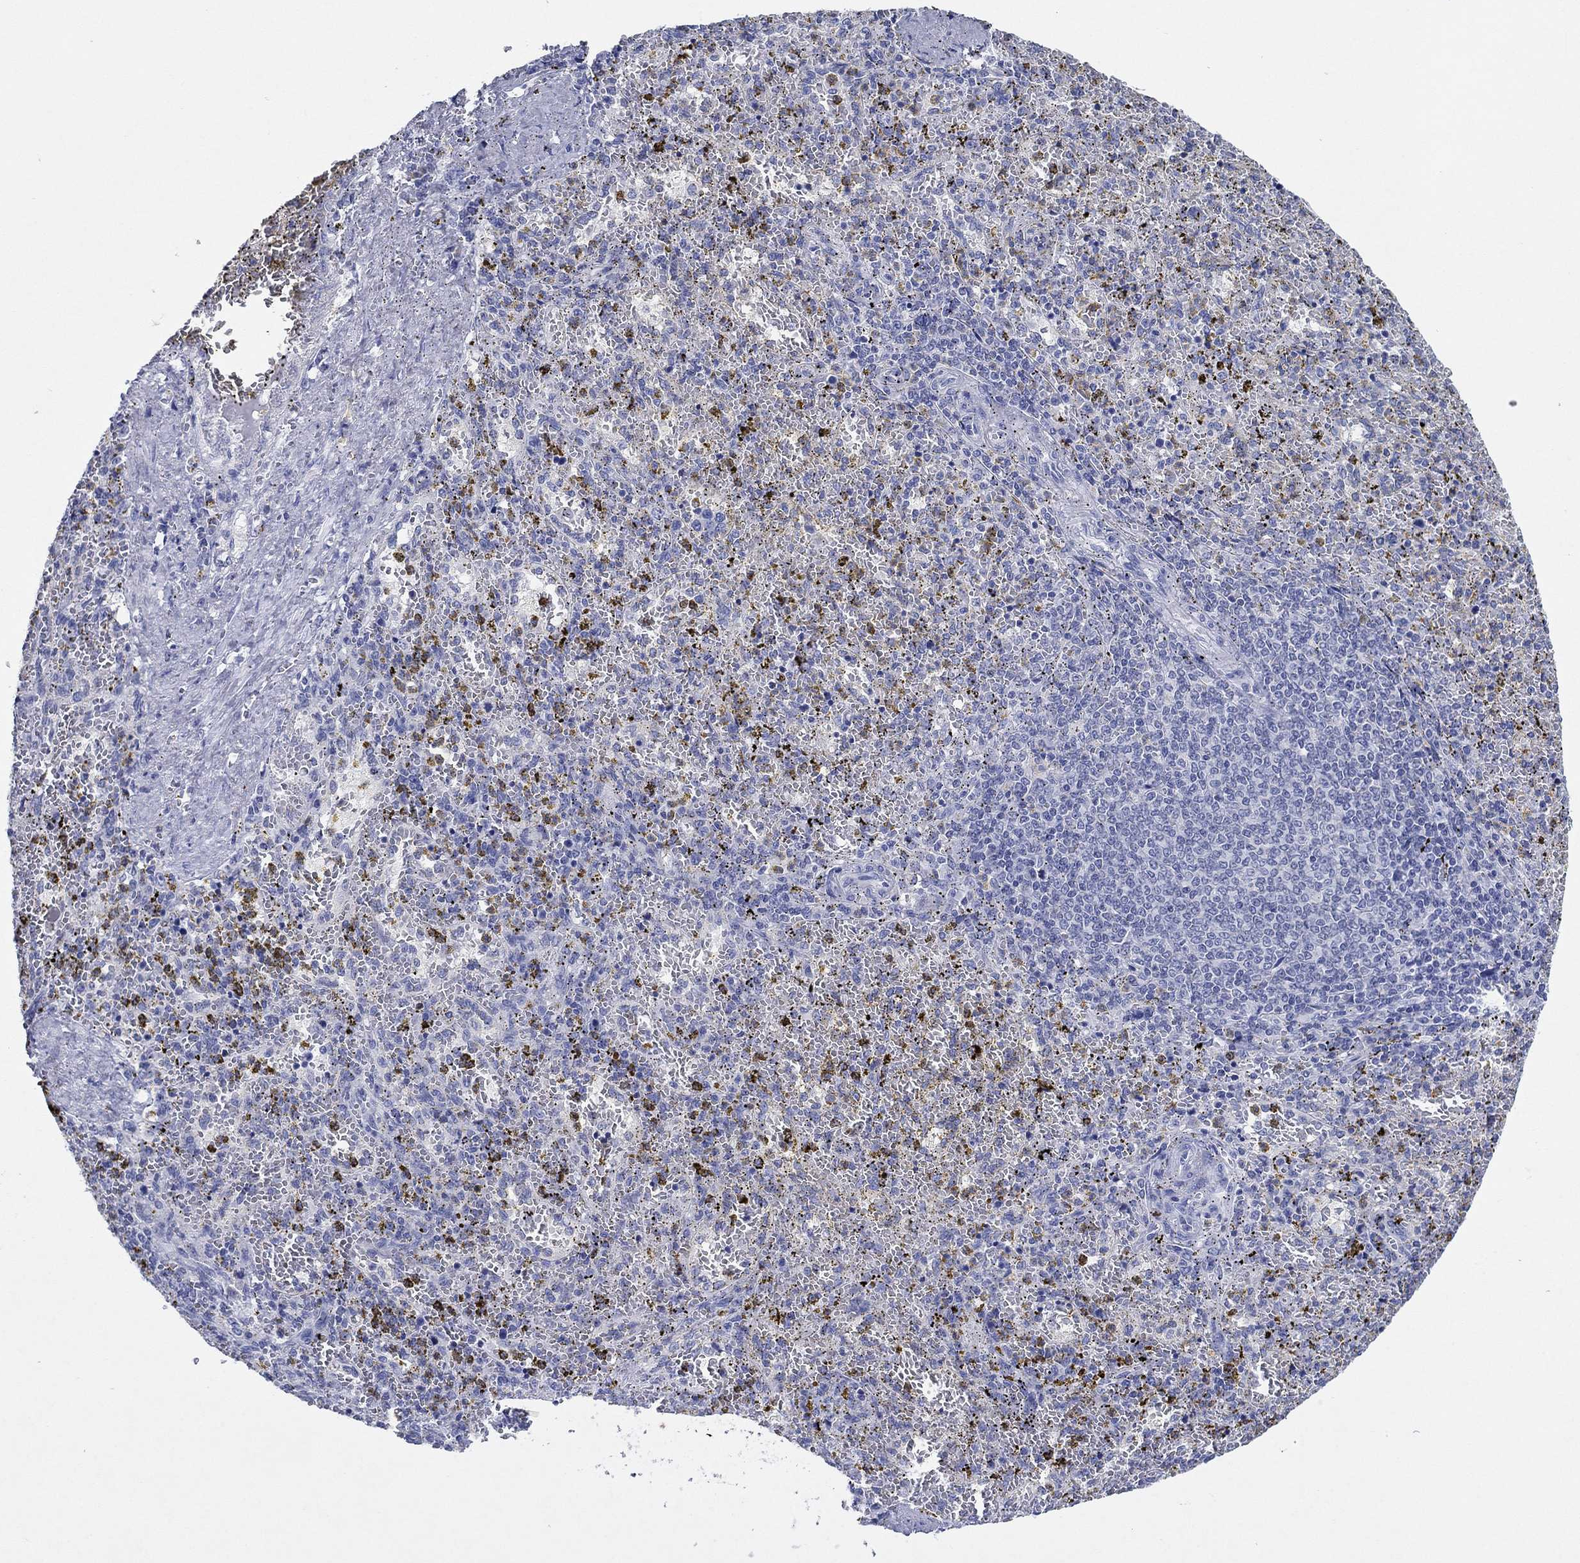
{"staining": {"intensity": "negative", "quantity": "none", "location": "none"}, "tissue": "spleen", "cell_type": "Cells in red pulp", "image_type": "normal", "snomed": [{"axis": "morphology", "description": "Normal tissue, NOS"}, {"axis": "topography", "description": "Spleen"}], "caption": "Immunohistochemistry (IHC) histopathology image of unremarkable spleen: spleen stained with DAB shows no significant protein expression in cells in red pulp.", "gene": "HCRT", "patient": {"sex": "female", "age": 50}}